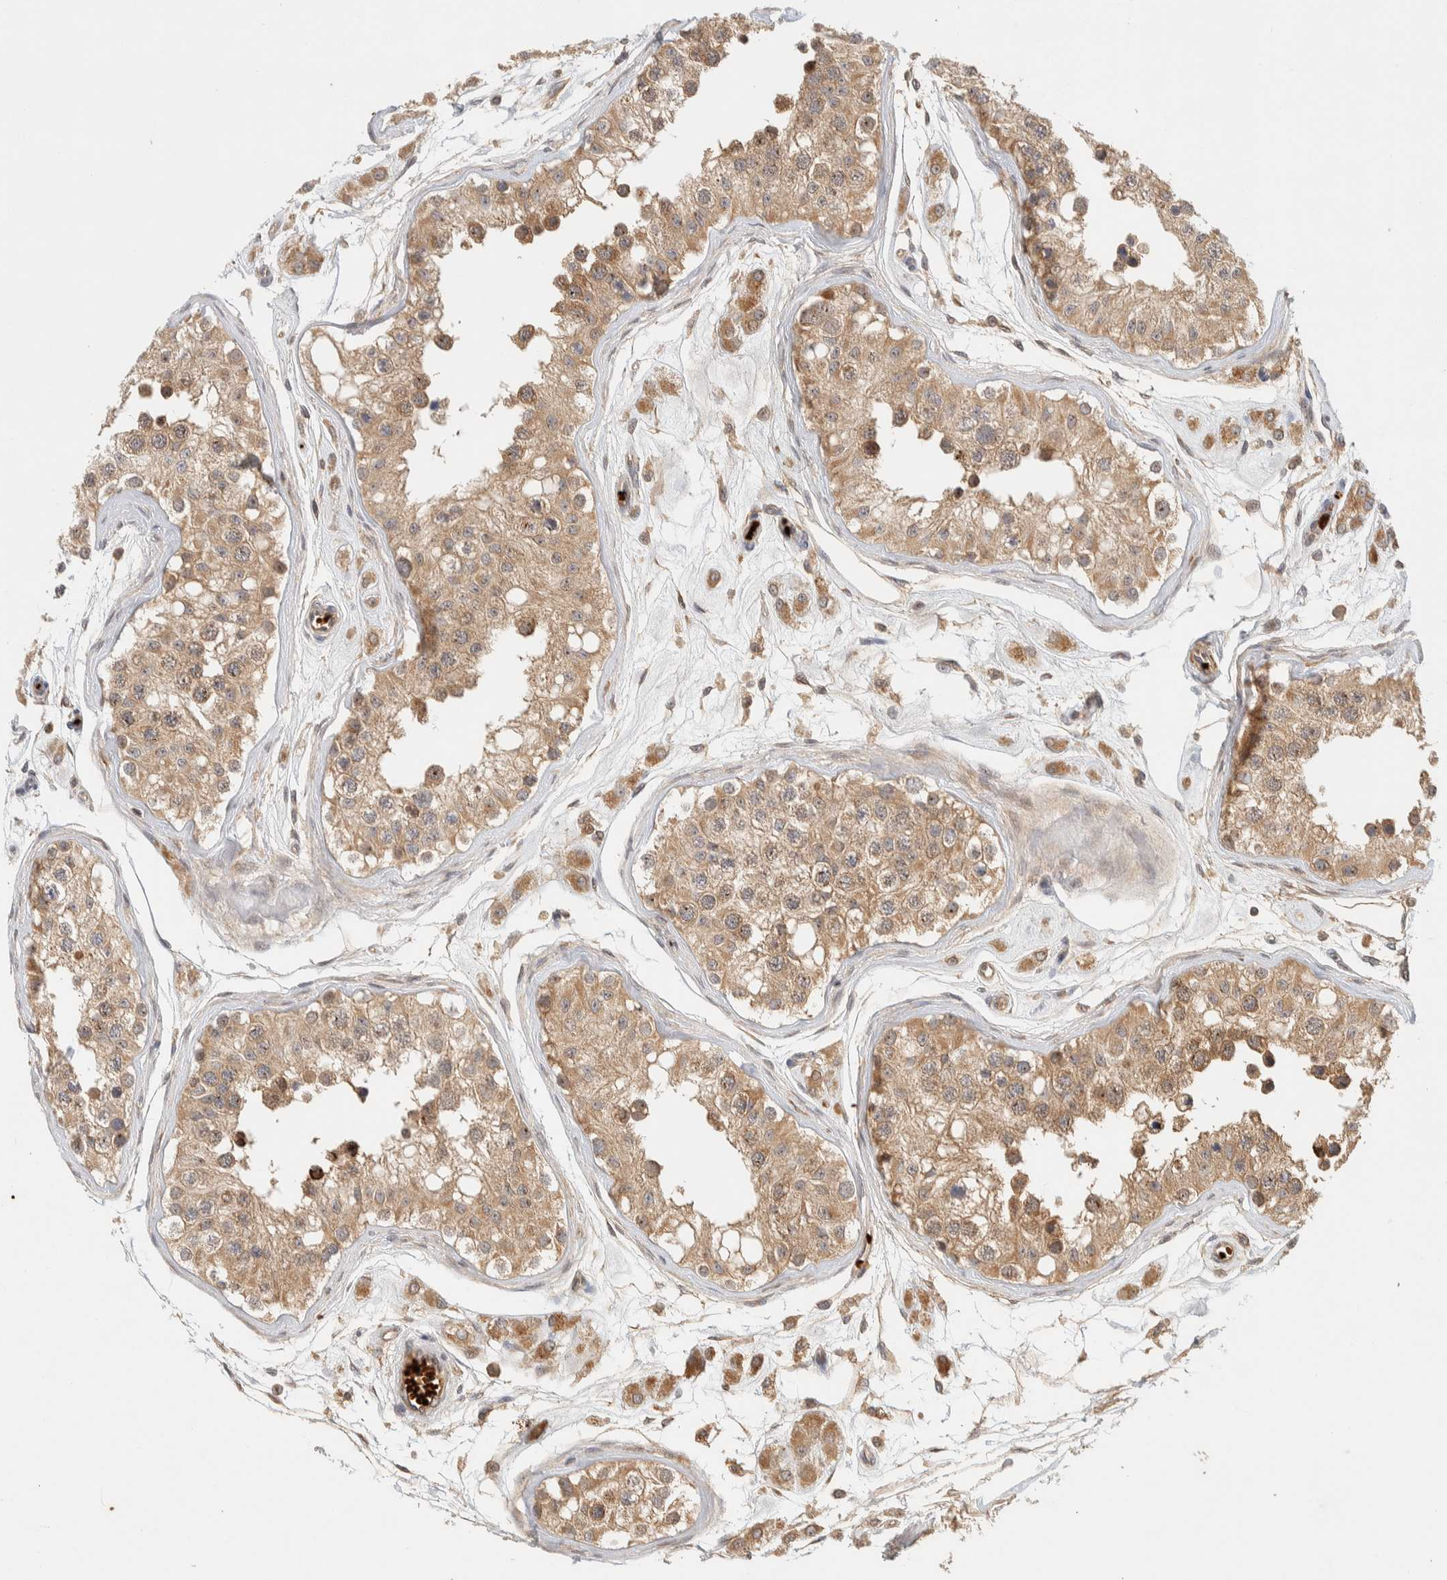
{"staining": {"intensity": "moderate", "quantity": ">75%", "location": "cytoplasmic/membranous"}, "tissue": "testis", "cell_type": "Cells in seminiferous ducts", "image_type": "normal", "snomed": [{"axis": "morphology", "description": "Normal tissue, NOS"}, {"axis": "morphology", "description": "Adenocarcinoma, metastatic, NOS"}, {"axis": "topography", "description": "Testis"}], "caption": "Immunohistochemical staining of unremarkable testis shows medium levels of moderate cytoplasmic/membranous positivity in about >75% of cells in seminiferous ducts.", "gene": "TTI2", "patient": {"sex": "male", "age": 26}}